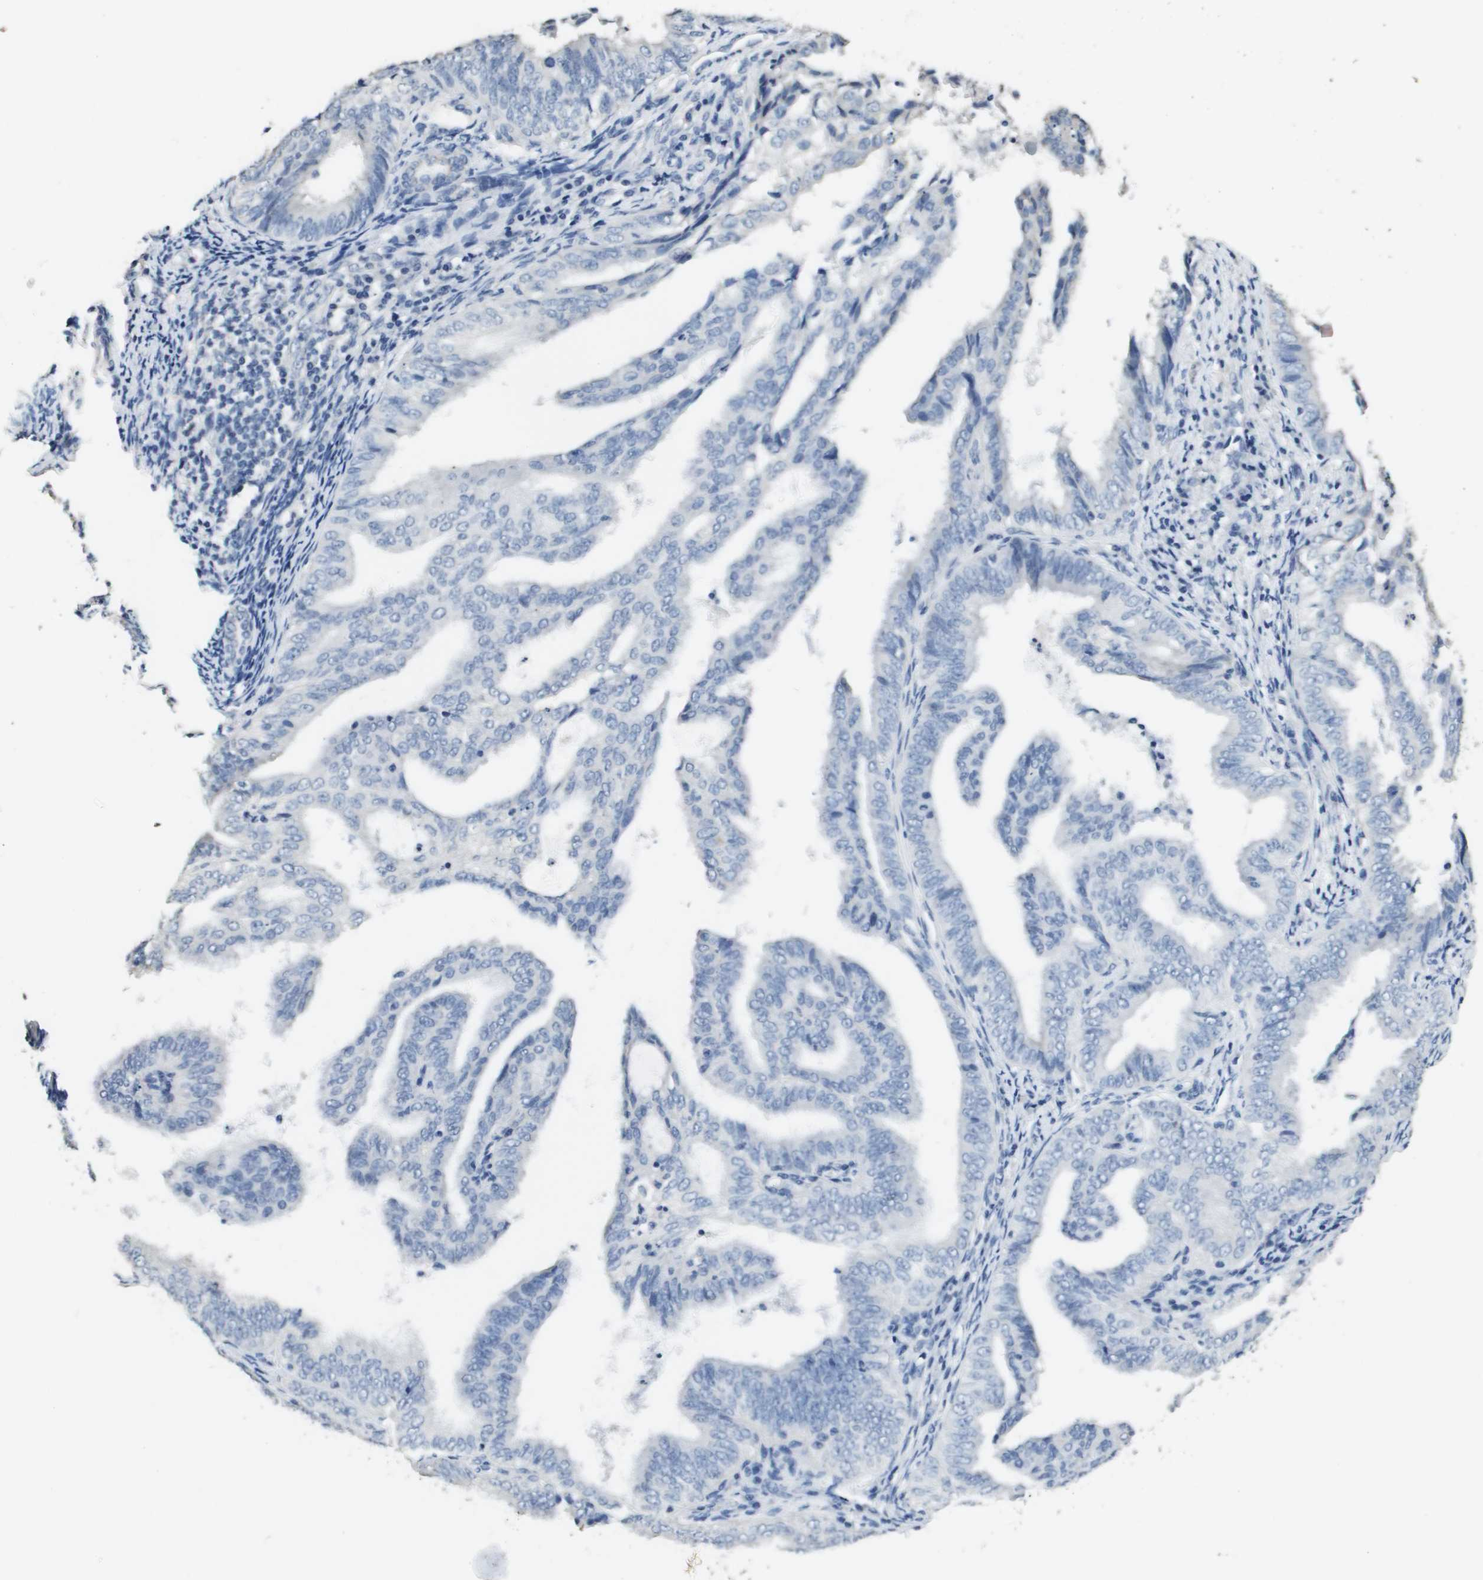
{"staining": {"intensity": "negative", "quantity": "none", "location": "none"}, "tissue": "endometrial cancer", "cell_type": "Tumor cells", "image_type": "cancer", "snomed": [{"axis": "morphology", "description": "Adenocarcinoma, NOS"}, {"axis": "topography", "description": "Endometrium"}], "caption": "Tumor cells show no significant expression in endometrial cancer (adenocarcinoma).", "gene": "MT3", "patient": {"sex": "female", "age": 58}}